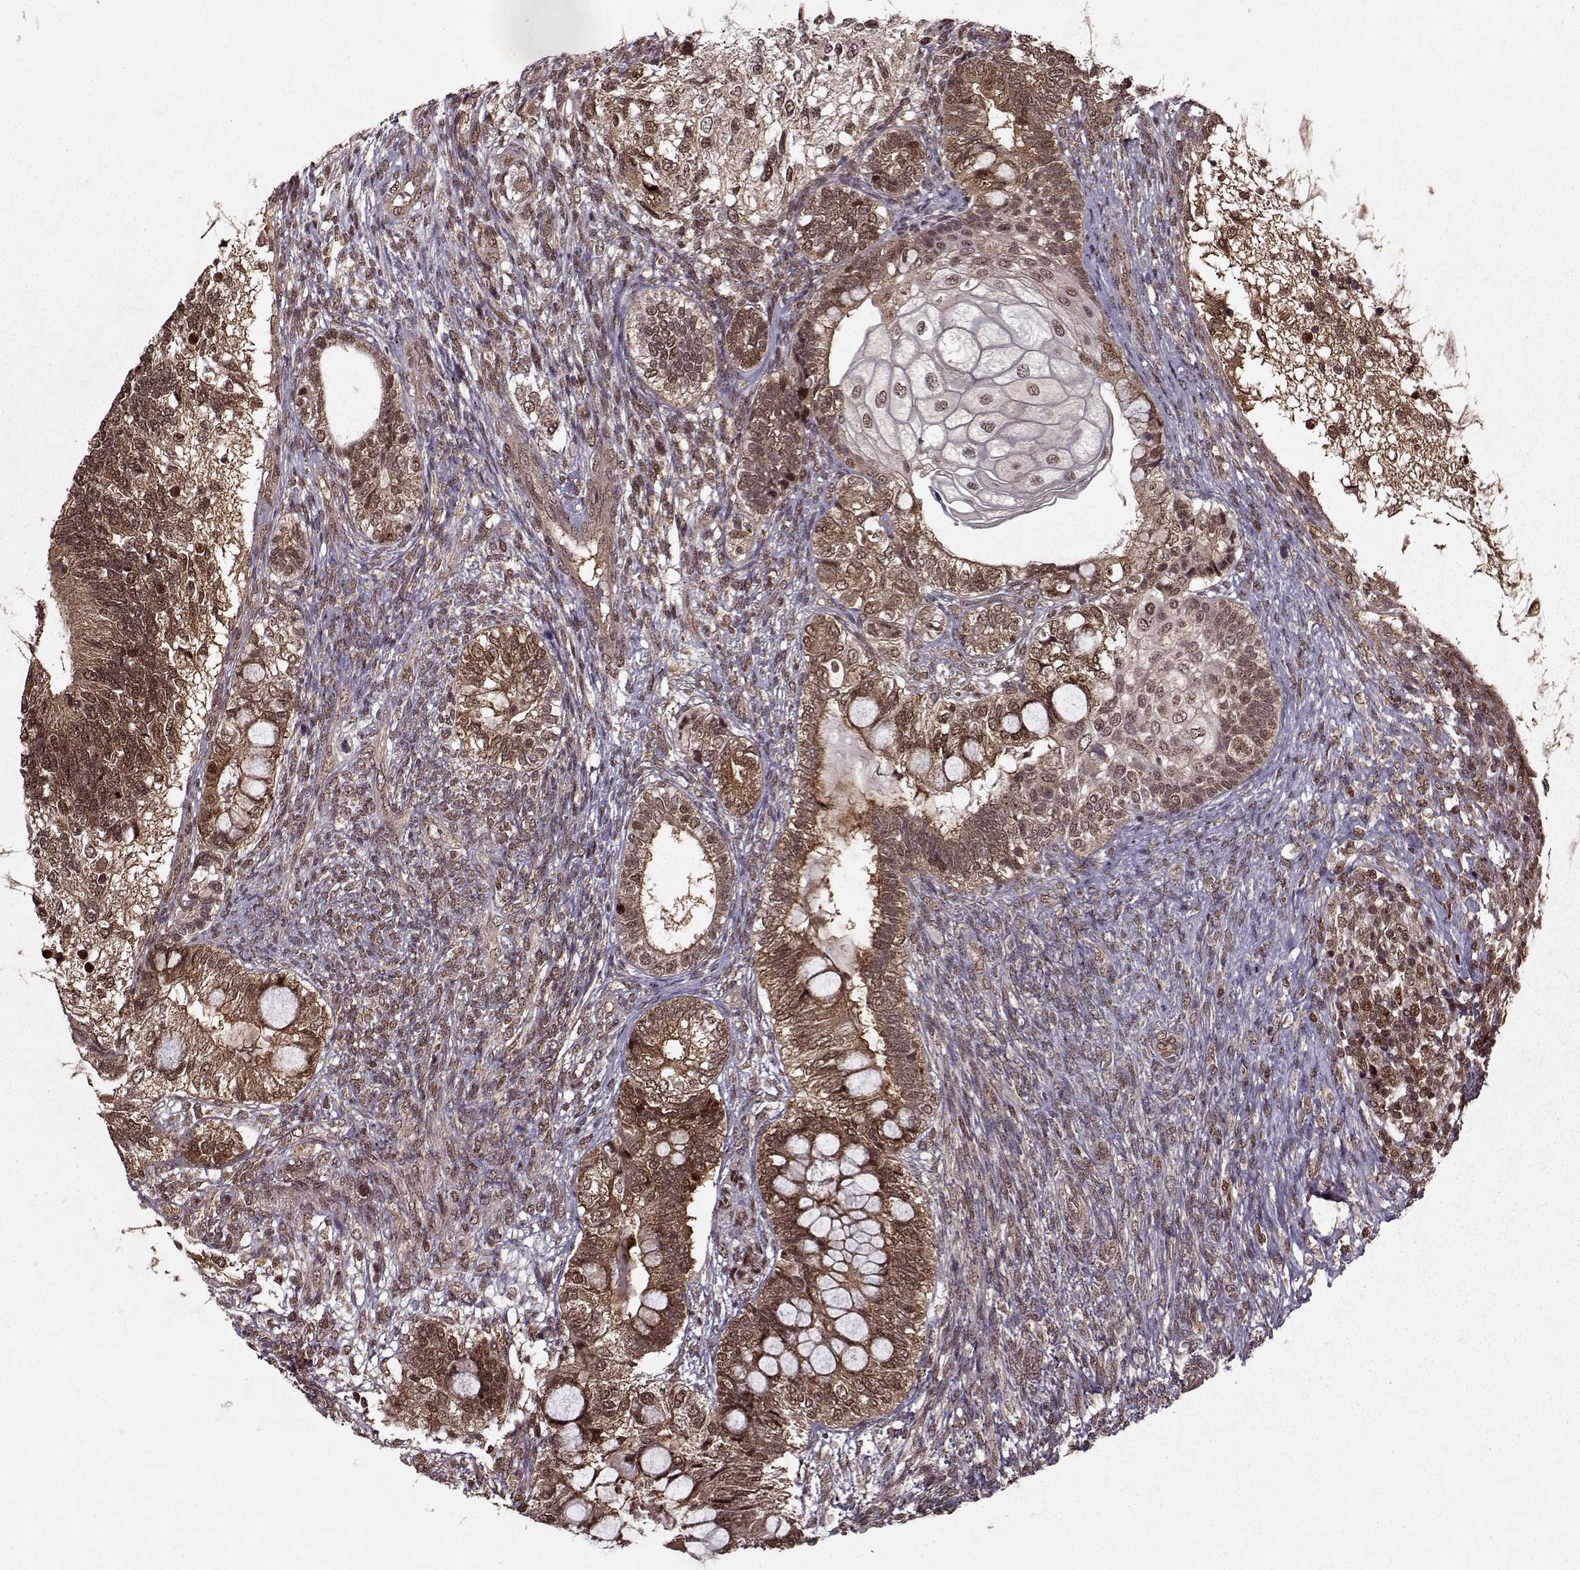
{"staining": {"intensity": "weak", "quantity": ">75%", "location": "cytoplasmic/membranous,nuclear"}, "tissue": "testis cancer", "cell_type": "Tumor cells", "image_type": "cancer", "snomed": [{"axis": "morphology", "description": "Seminoma, NOS"}, {"axis": "morphology", "description": "Carcinoma, Embryonal, NOS"}, {"axis": "topography", "description": "Testis"}], "caption": "IHC image of neoplastic tissue: human testis cancer stained using IHC displays low levels of weak protein expression localized specifically in the cytoplasmic/membranous and nuclear of tumor cells, appearing as a cytoplasmic/membranous and nuclear brown color.", "gene": "PSMA7", "patient": {"sex": "male", "age": 41}}